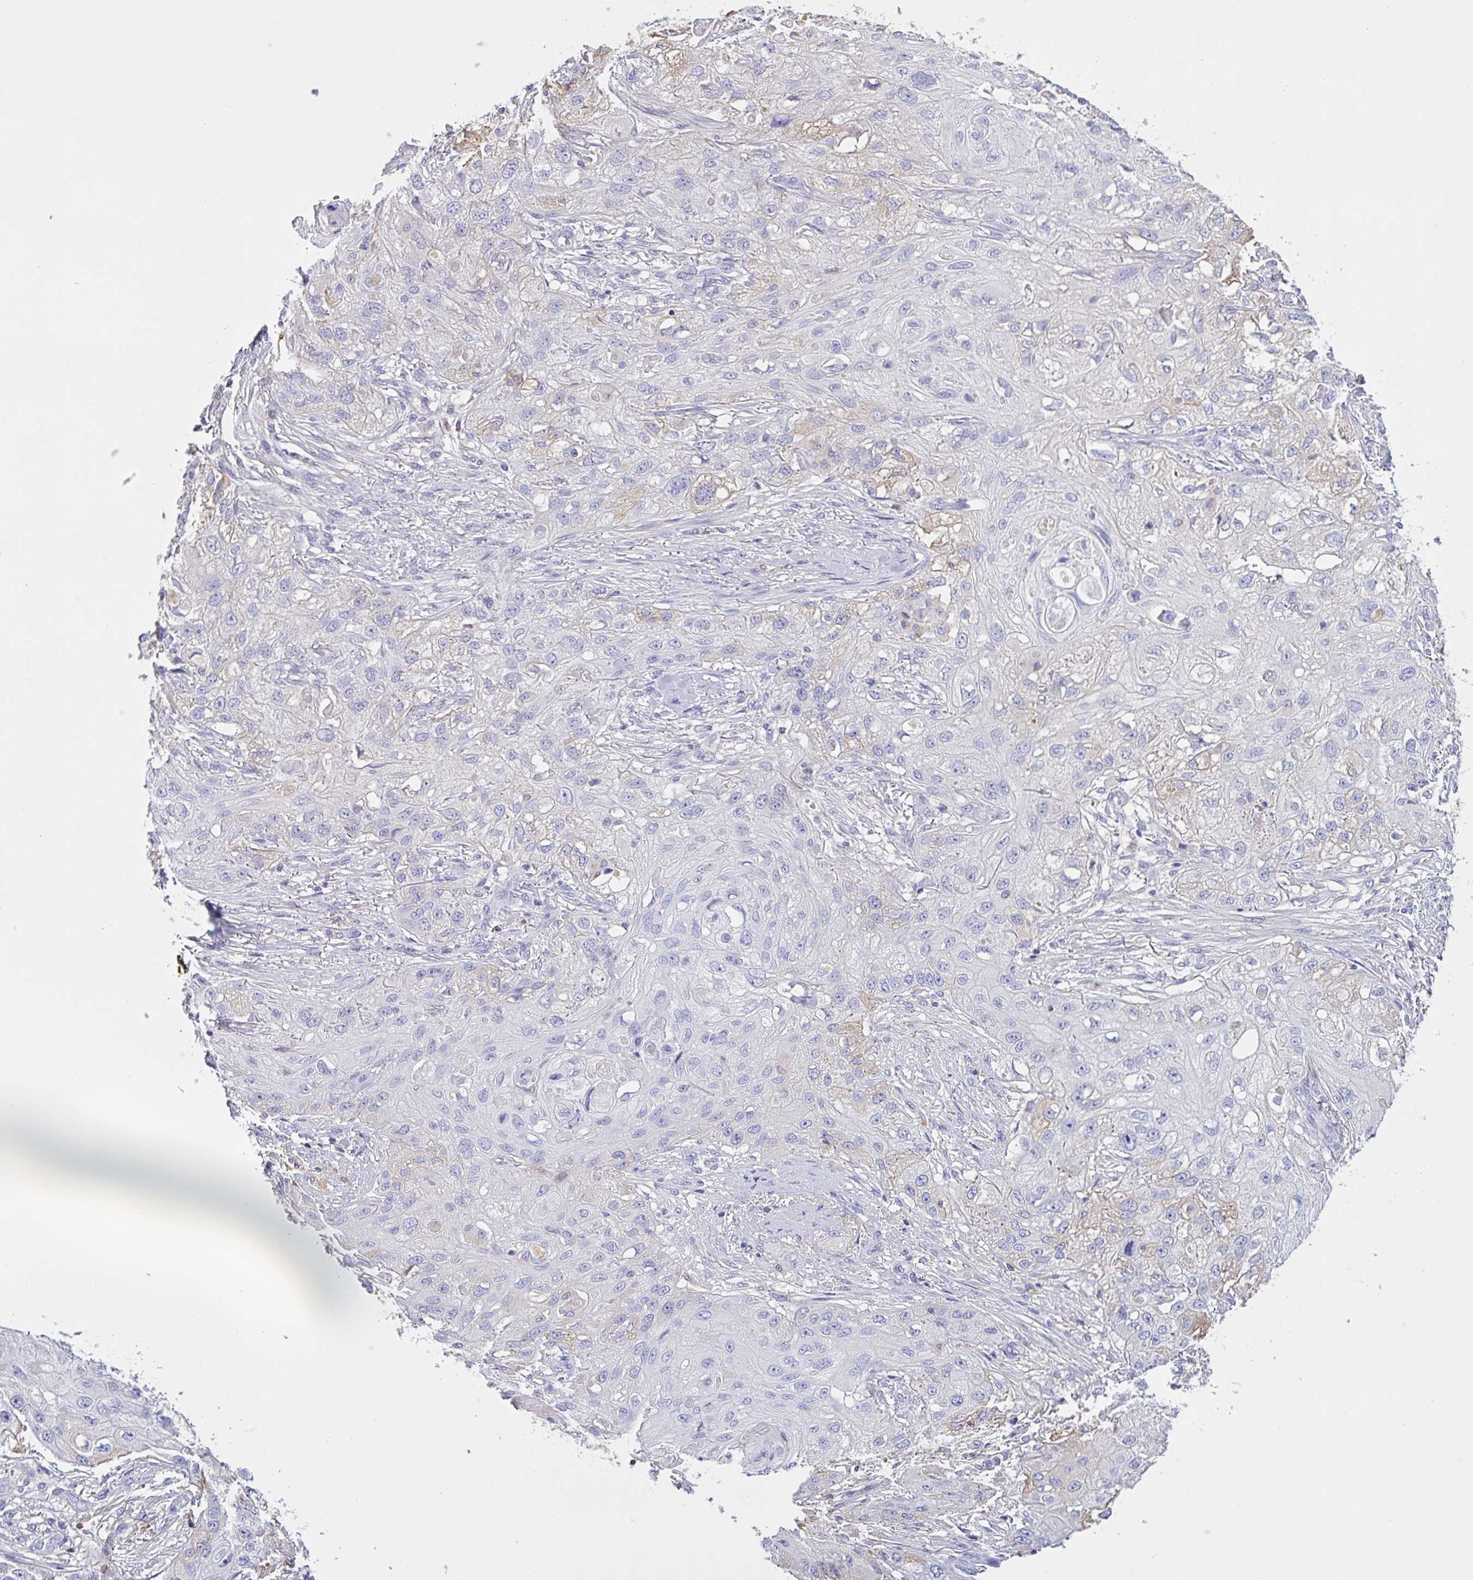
{"staining": {"intensity": "negative", "quantity": "none", "location": "none"}, "tissue": "skin cancer", "cell_type": "Tumor cells", "image_type": "cancer", "snomed": [{"axis": "morphology", "description": "Squamous cell carcinoma, NOS"}, {"axis": "topography", "description": "Skin"}, {"axis": "topography", "description": "Vulva"}], "caption": "Immunohistochemistry of squamous cell carcinoma (skin) shows no staining in tumor cells.", "gene": "LARGE2", "patient": {"sex": "female", "age": 86}}